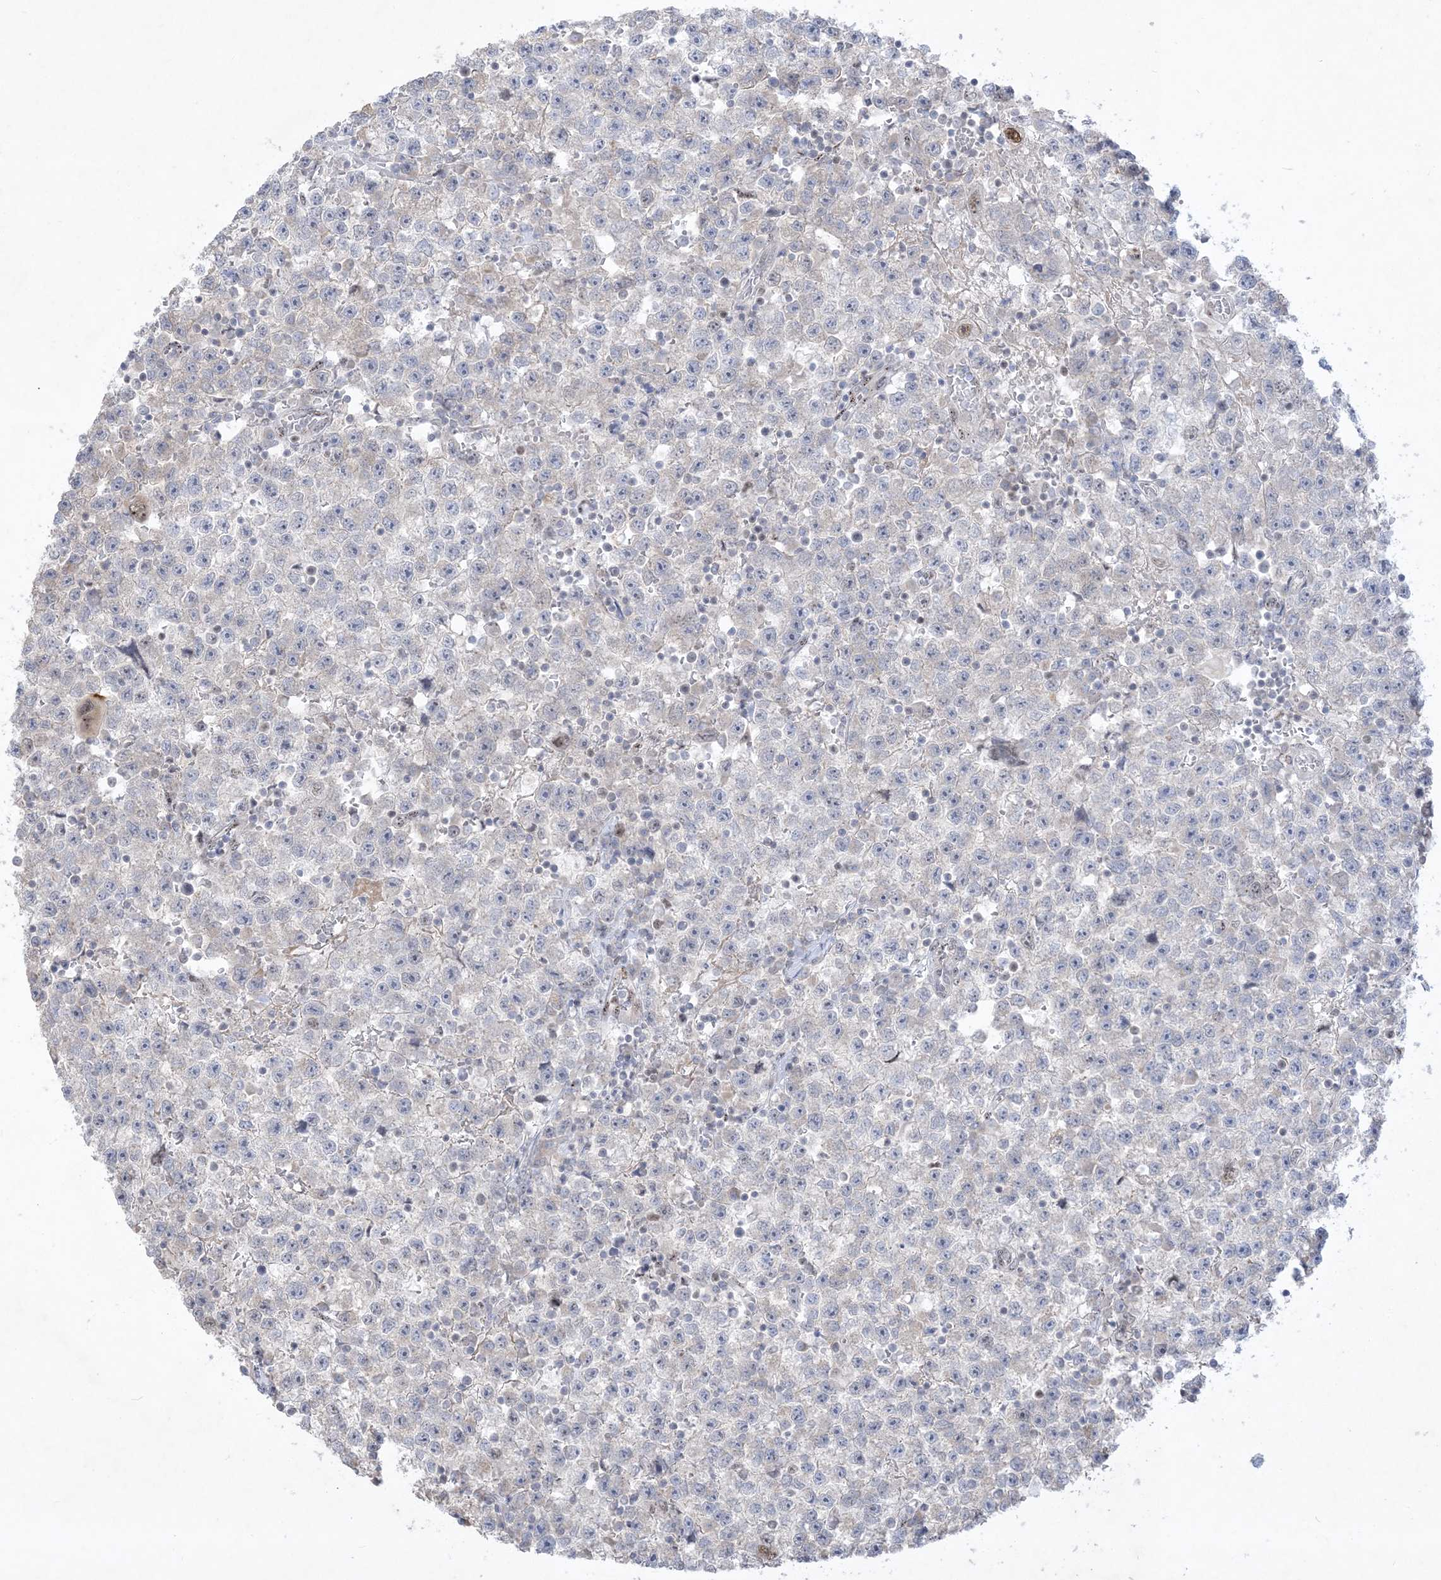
{"staining": {"intensity": "negative", "quantity": "none", "location": "none"}, "tissue": "testis cancer", "cell_type": "Tumor cells", "image_type": "cancer", "snomed": [{"axis": "morphology", "description": "Seminoma, NOS"}, {"axis": "topography", "description": "Testis"}], "caption": "The immunohistochemistry (IHC) histopathology image has no significant positivity in tumor cells of testis cancer (seminoma) tissue. The staining was performed using DAB (3,3'-diaminobenzidine) to visualize the protein expression in brown, while the nuclei were stained in blue with hematoxylin (Magnification: 20x).", "gene": "BHLHE40", "patient": {"sex": "male", "age": 22}}